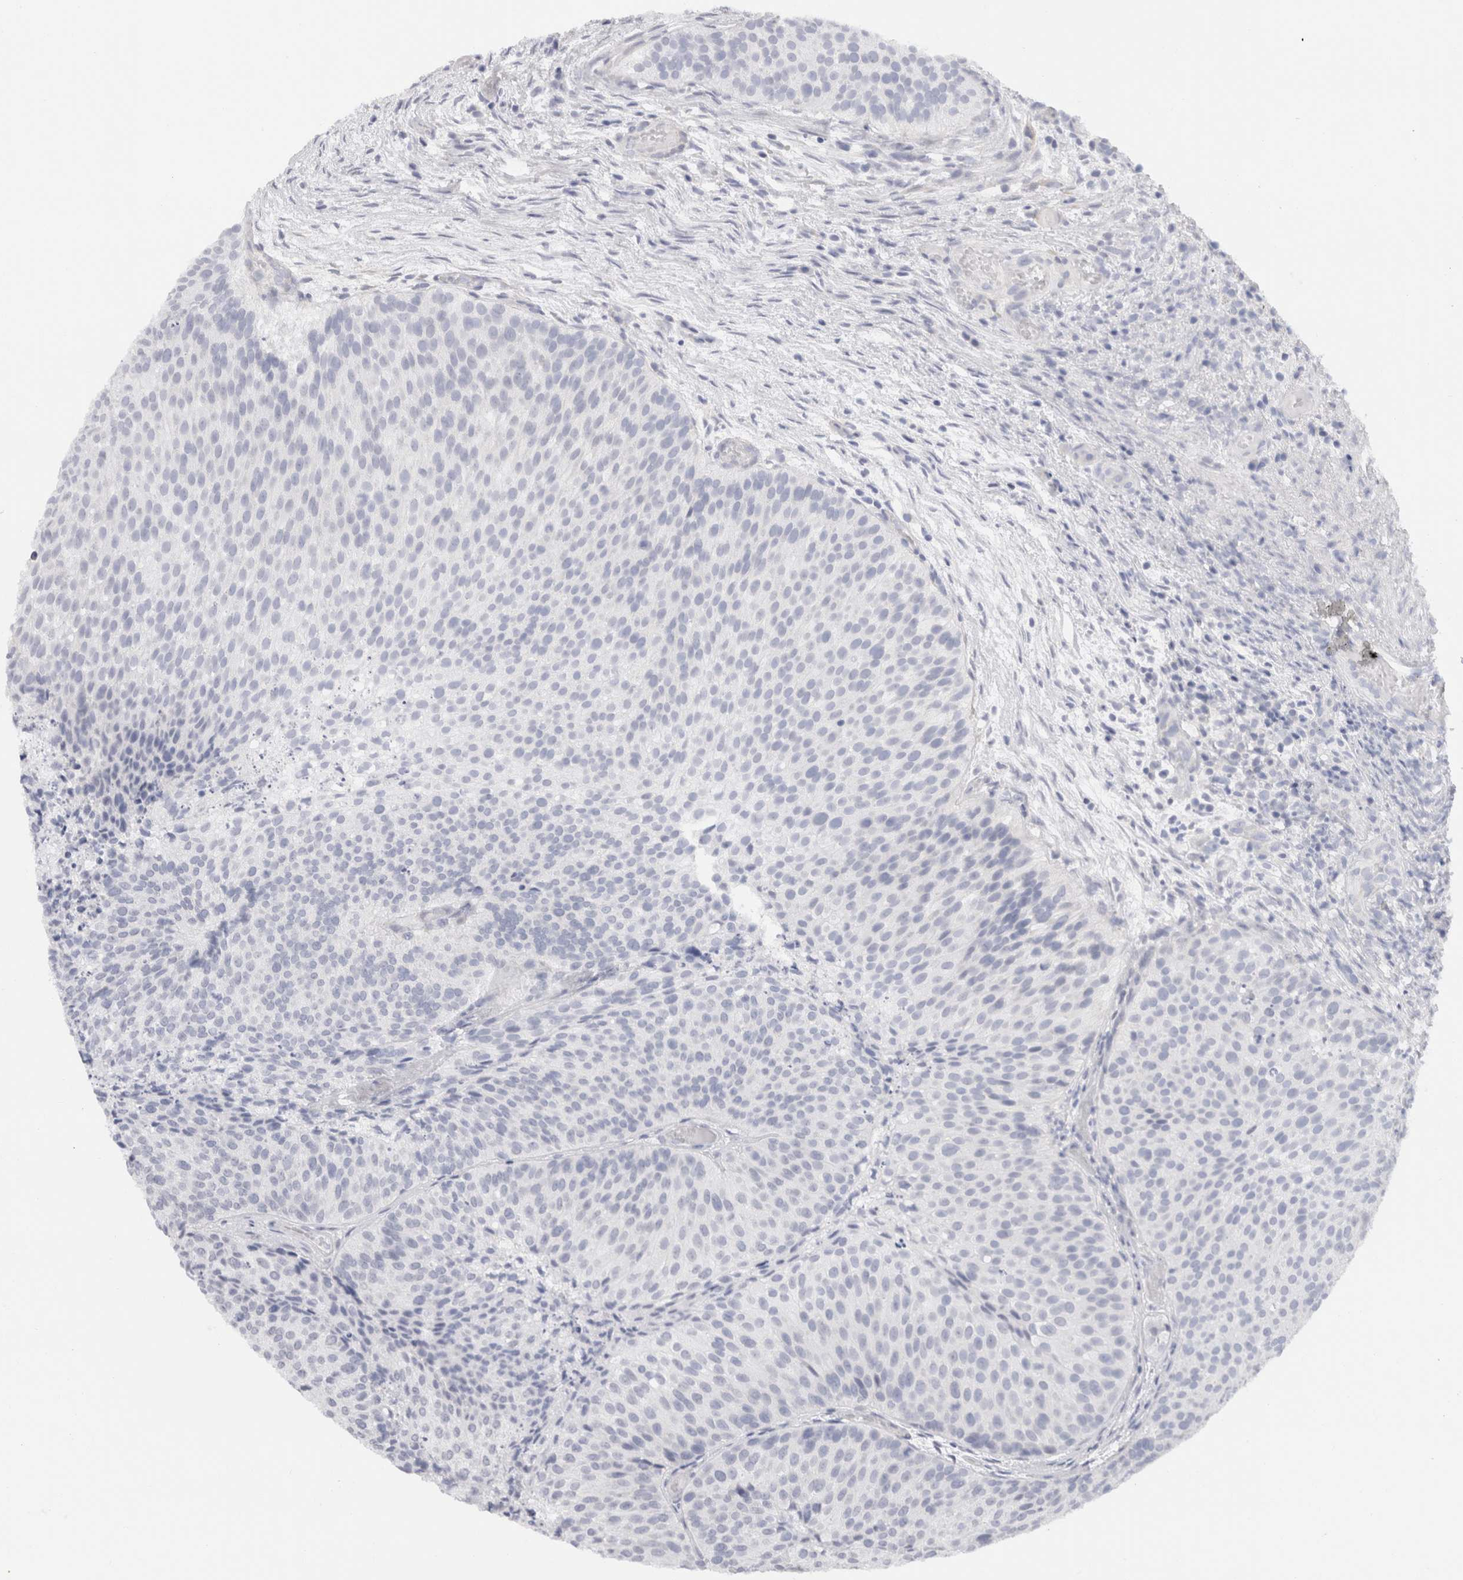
{"staining": {"intensity": "negative", "quantity": "none", "location": "none"}, "tissue": "urothelial cancer", "cell_type": "Tumor cells", "image_type": "cancer", "snomed": [{"axis": "morphology", "description": "Urothelial carcinoma, Low grade"}, {"axis": "topography", "description": "Urinary bladder"}], "caption": "The IHC micrograph has no significant expression in tumor cells of urothelial cancer tissue.", "gene": "C9orf50", "patient": {"sex": "male", "age": 86}}